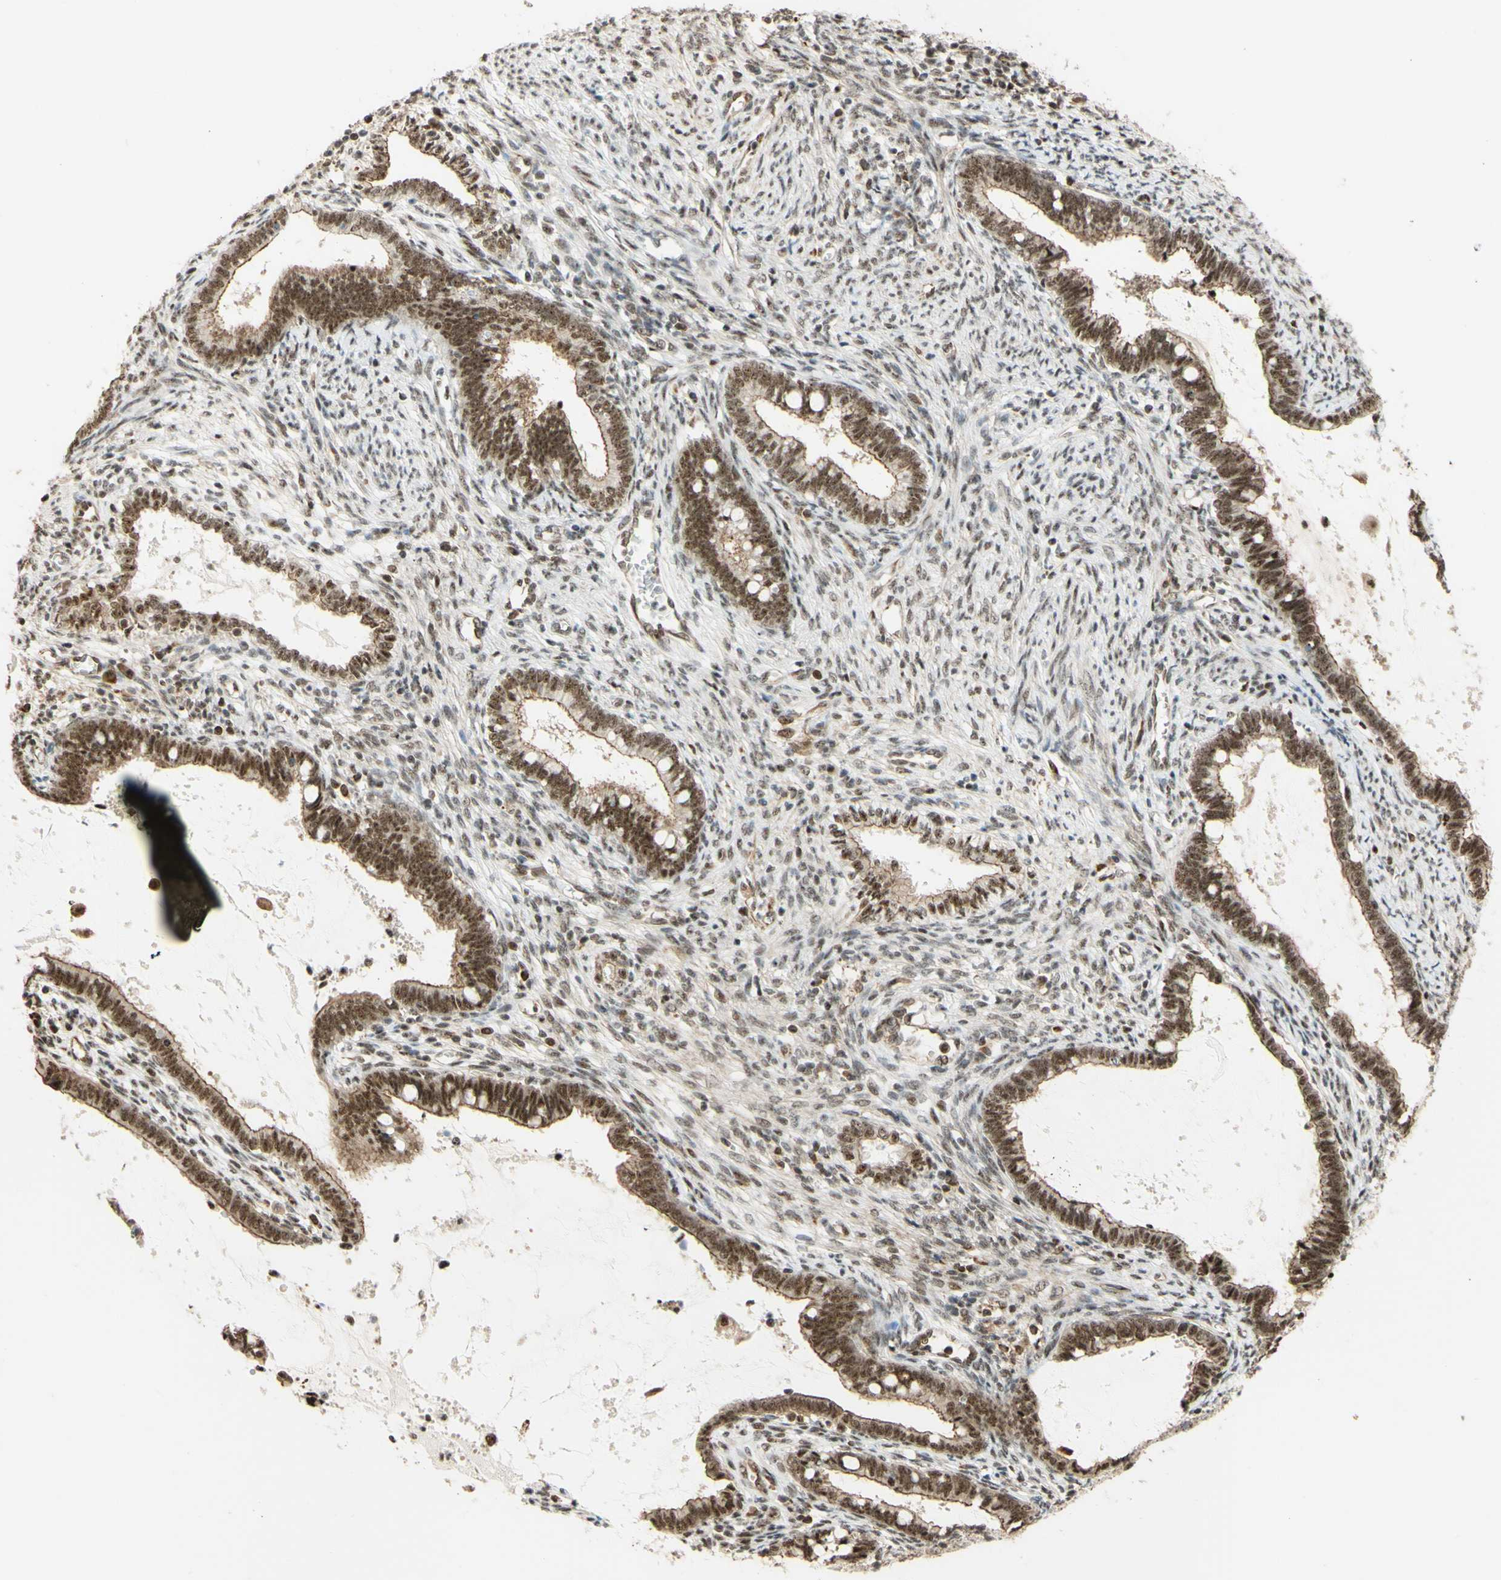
{"staining": {"intensity": "strong", "quantity": ">75%", "location": "nuclear"}, "tissue": "cervical cancer", "cell_type": "Tumor cells", "image_type": "cancer", "snomed": [{"axis": "morphology", "description": "Adenocarcinoma, NOS"}, {"axis": "topography", "description": "Cervix"}], "caption": "This is a photomicrograph of immunohistochemistry (IHC) staining of cervical cancer, which shows strong expression in the nuclear of tumor cells.", "gene": "SAP18", "patient": {"sex": "female", "age": 44}}